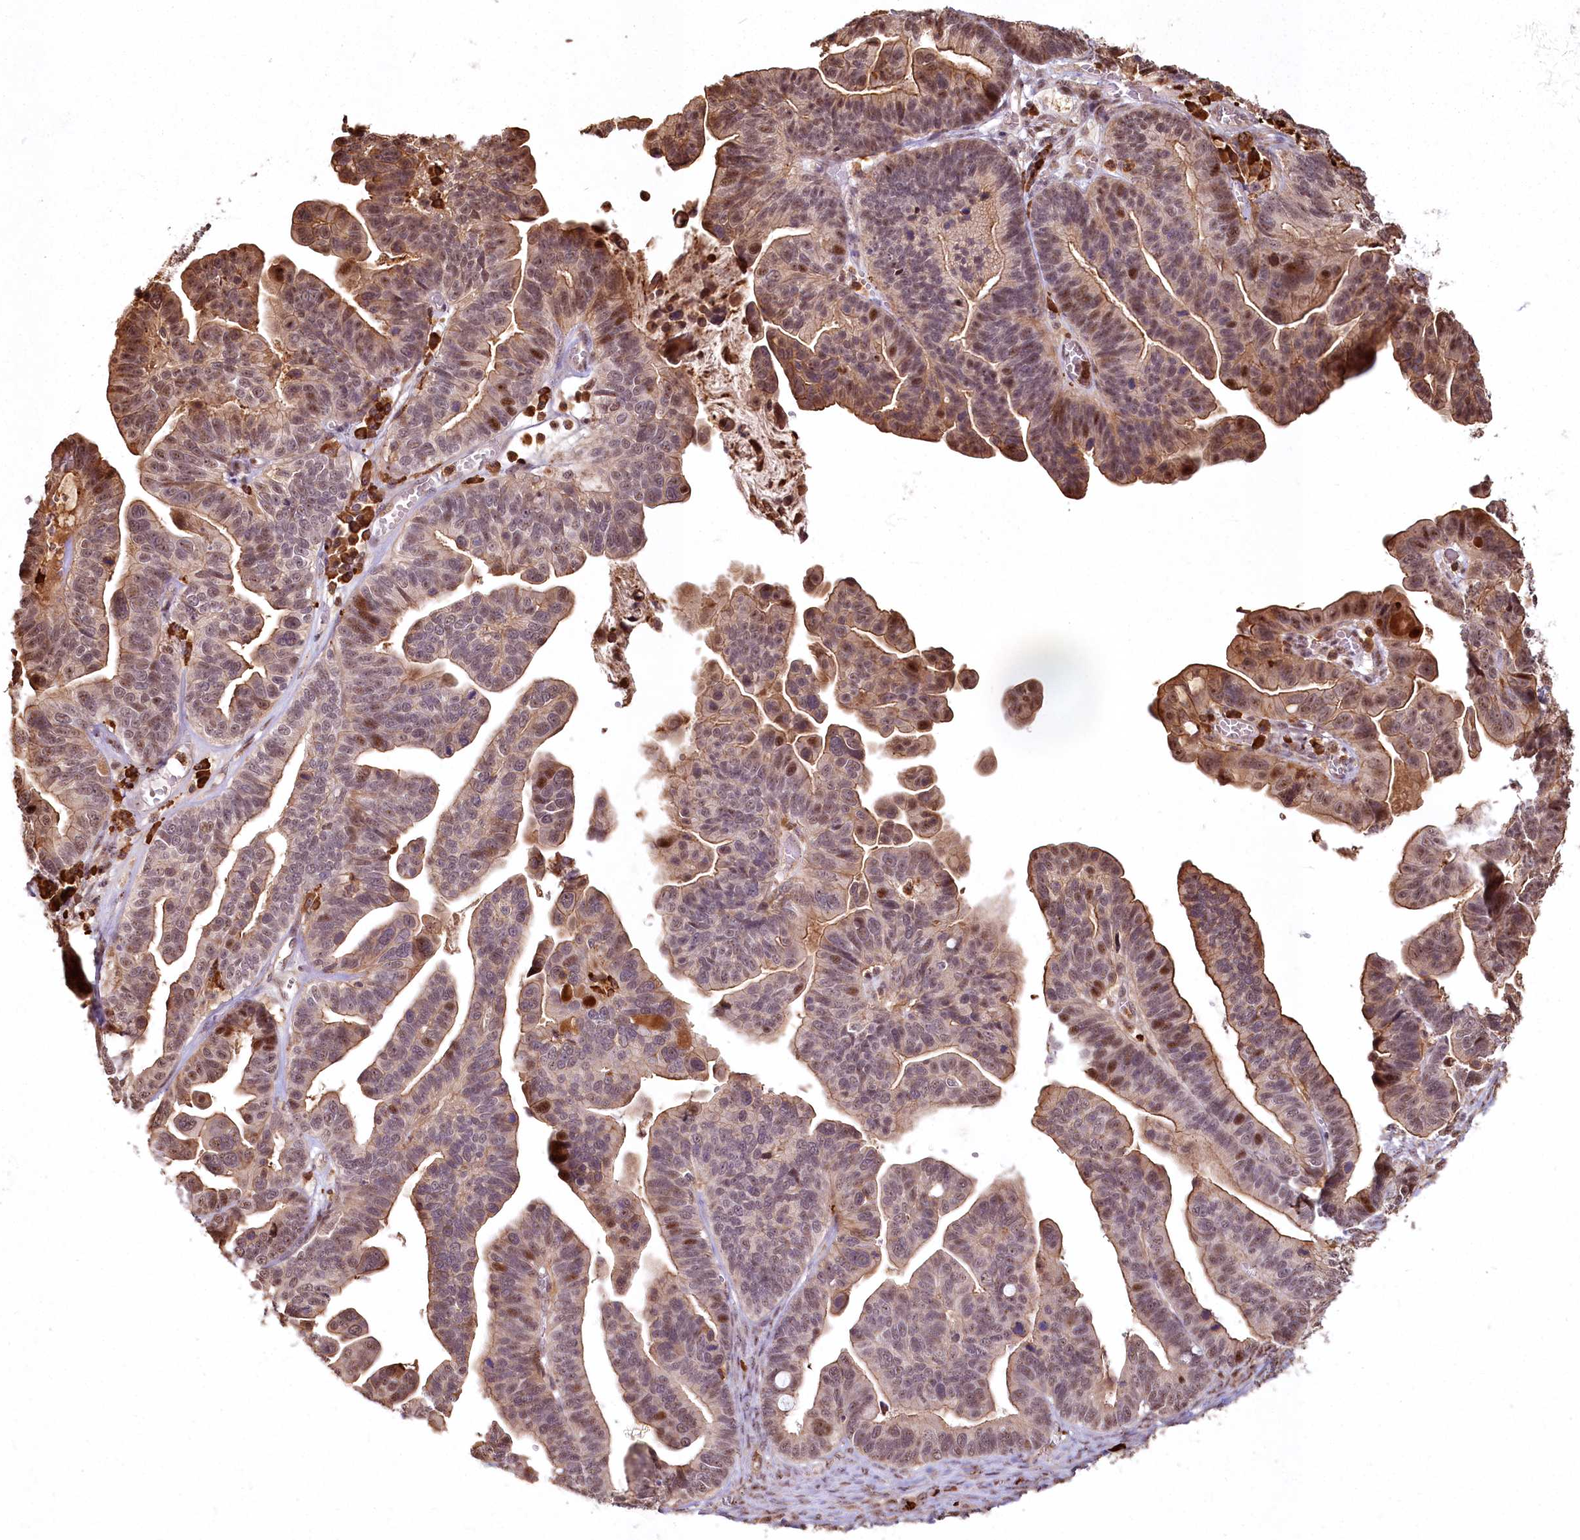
{"staining": {"intensity": "weak", "quantity": "25%-75%", "location": "cytoplasmic/membranous,nuclear"}, "tissue": "ovarian cancer", "cell_type": "Tumor cells", "image_type": "cancer", "snomed": [{"axis": "morphology", "description": "Cystadenocarcinoma, serous, NOS"}, {"axis": "topography", "description": "Ovary"}], "caption": "A high-resolution photomicrograph shows IHC staining of serous cystadenocarcinoma (ovarian), which exhibits weak cytoplasmic/membranous and nuclear staining in approximately 25%-75% of tumor cells.", "gene": "PYROXD1", "patient": {"sex": "female", "age": 56}}